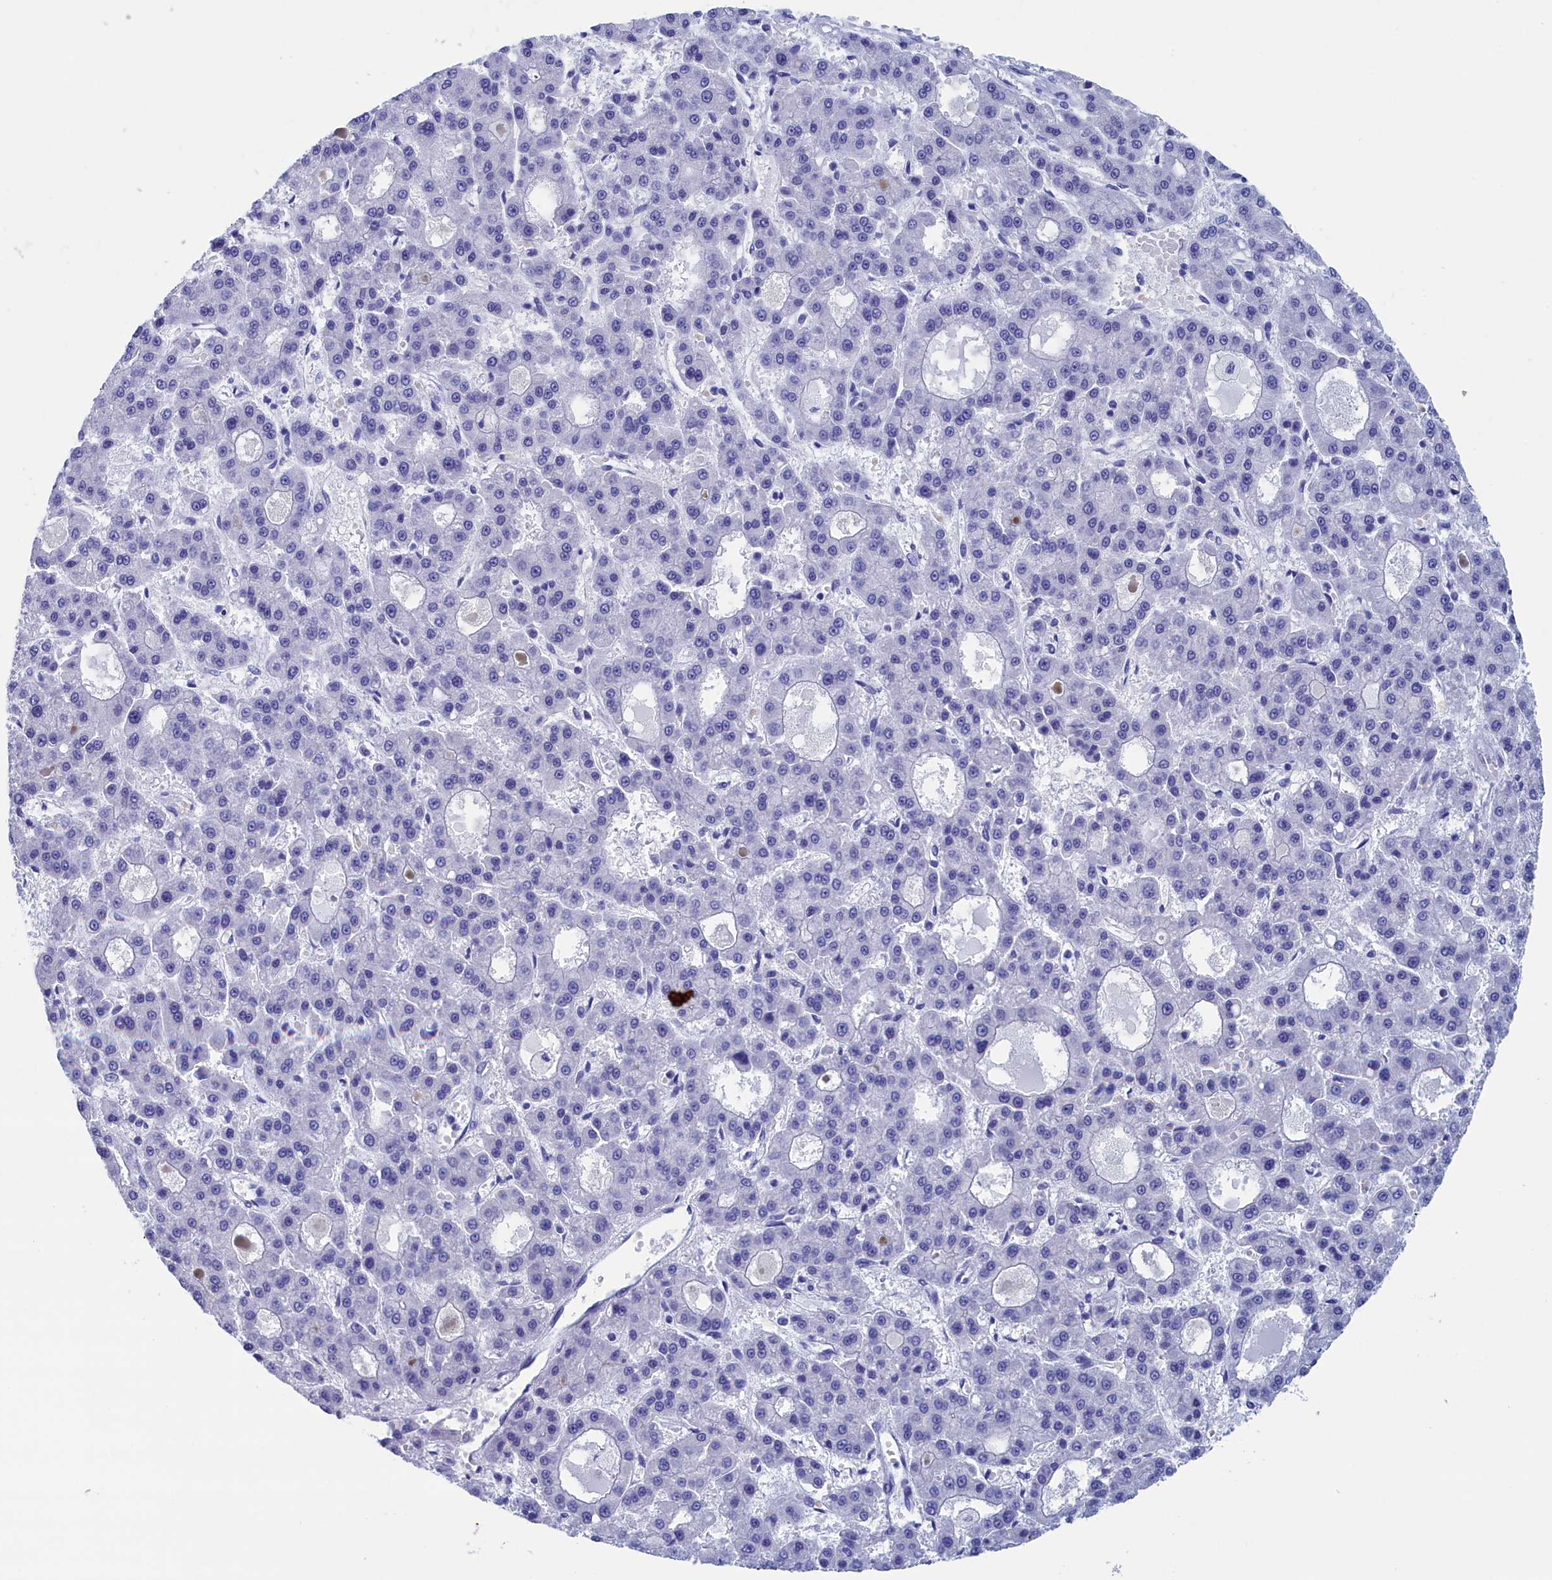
{"staining": {"intensity": "negative", "quantity": "none", "location": "none"}, "tissue": "liver cancer", "cell_type": "Tumor cells", "image_type": "cancer", "snomed": [{"axis": "morphology", "description": "Carcinoma, Hepatocellular, NOS"}, {"axis": "topography", "description": "Liver"}], "caption": "Liver cancer (hepatocellular carcinoma) stained for a protein using immunohistochemistry (IHC) displays no expression tumor cells.", "gene": "WDR83", "patient": {"sex": "male", "age": 70}}